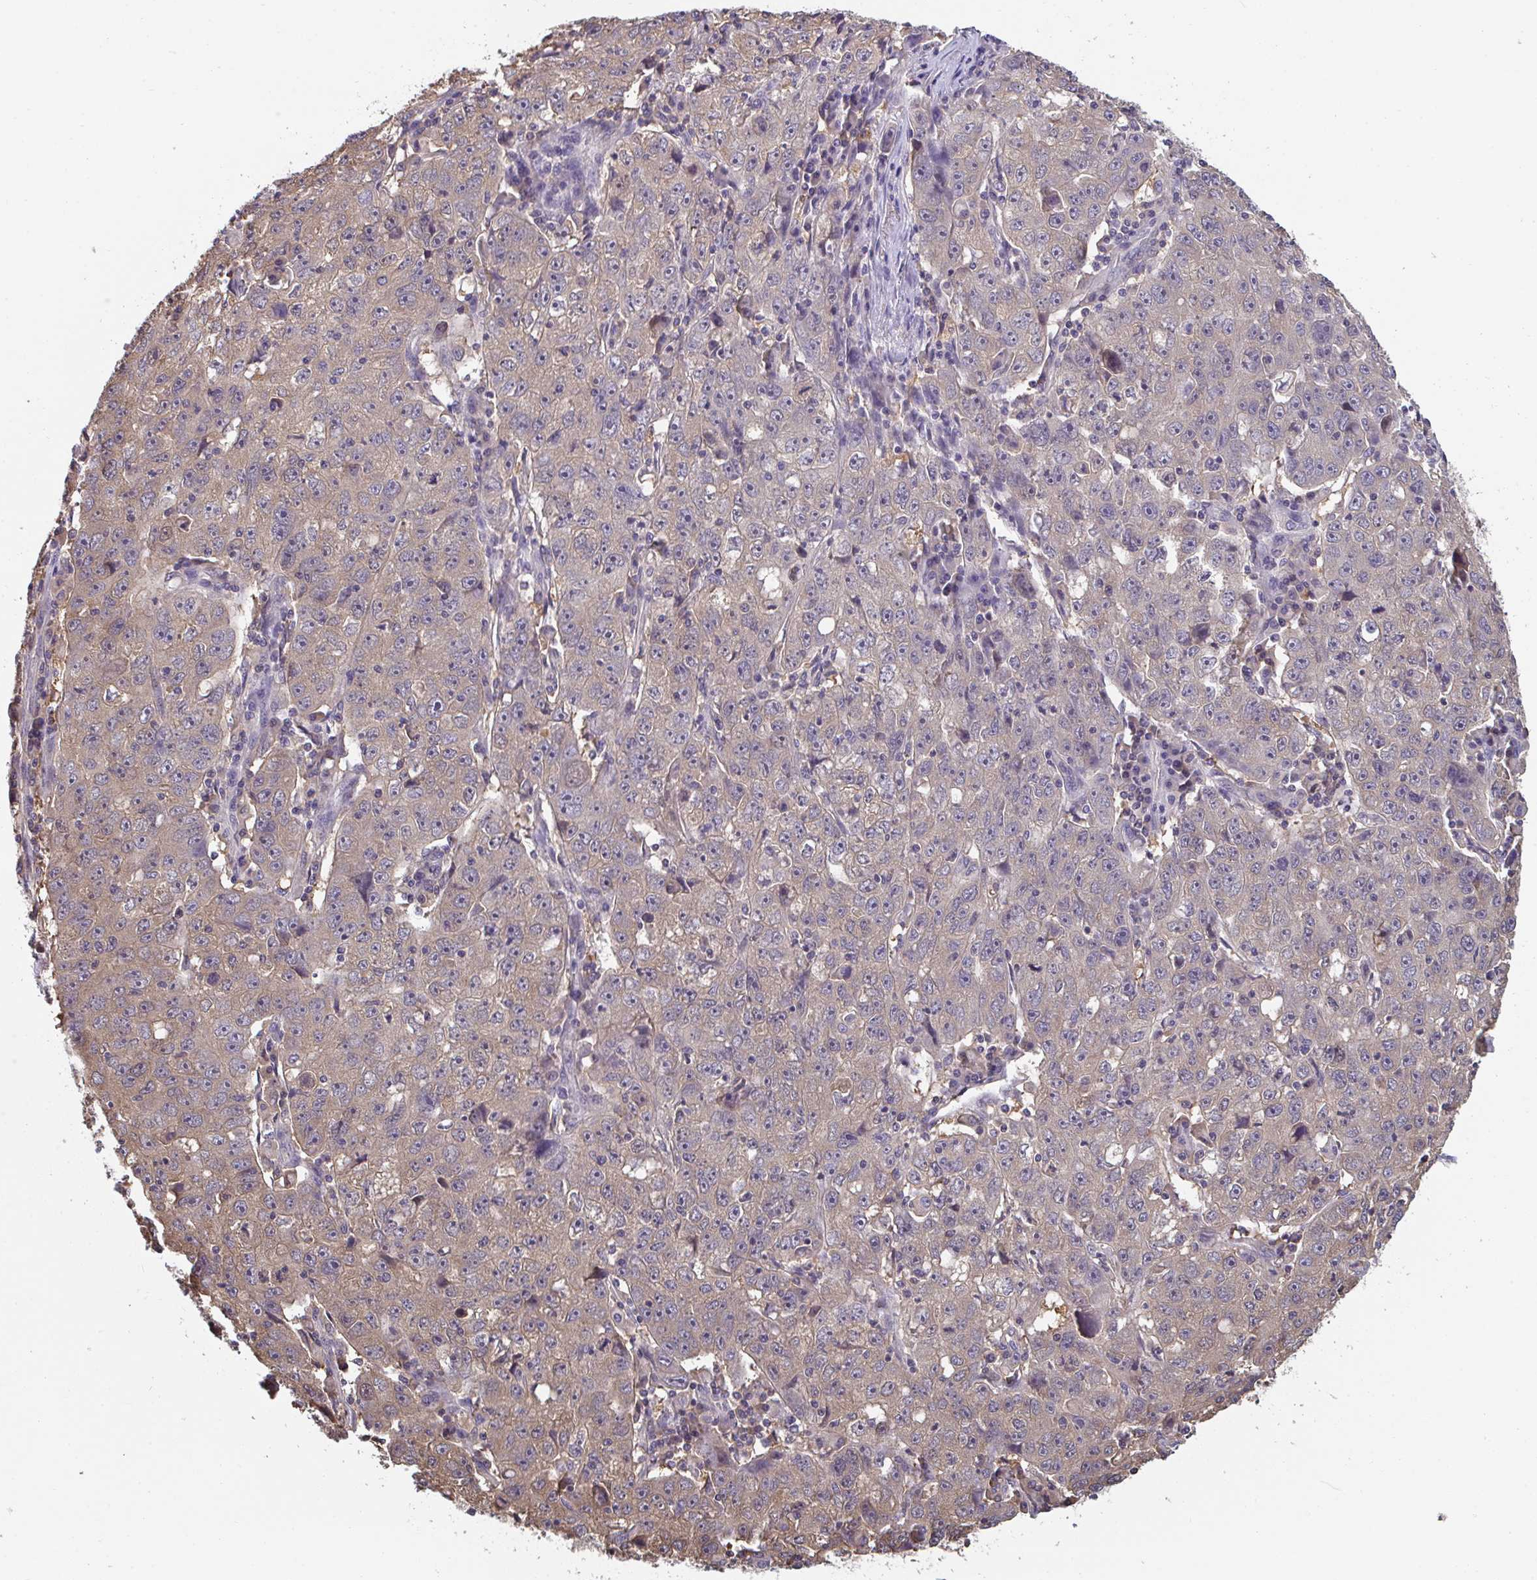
{"staining": {"intensity": "weak", "quantity": "25%-75%", "location": "cytoplasmic/membranous"}, "tissue": "lung cancer", "cell_type": "Tumor cells", "image_type": "cancer", "snomed": [{"axis": "morphology", "description": "Normal morphology"}, {"axis": "morphology", "description": "Adenocarcinoma, NOS"}, {"axis": "topography", "description": "Lymph node"}, {"axis": "topography", "description": "Lung"}], "caption": "Tumor cells display weak cytoplasmic/membranous positivity in about 25%-75% of cells in lung adenocarcinoma.", "gene": "TTC9C", "patient": {"sex": "female", "age": 57}}